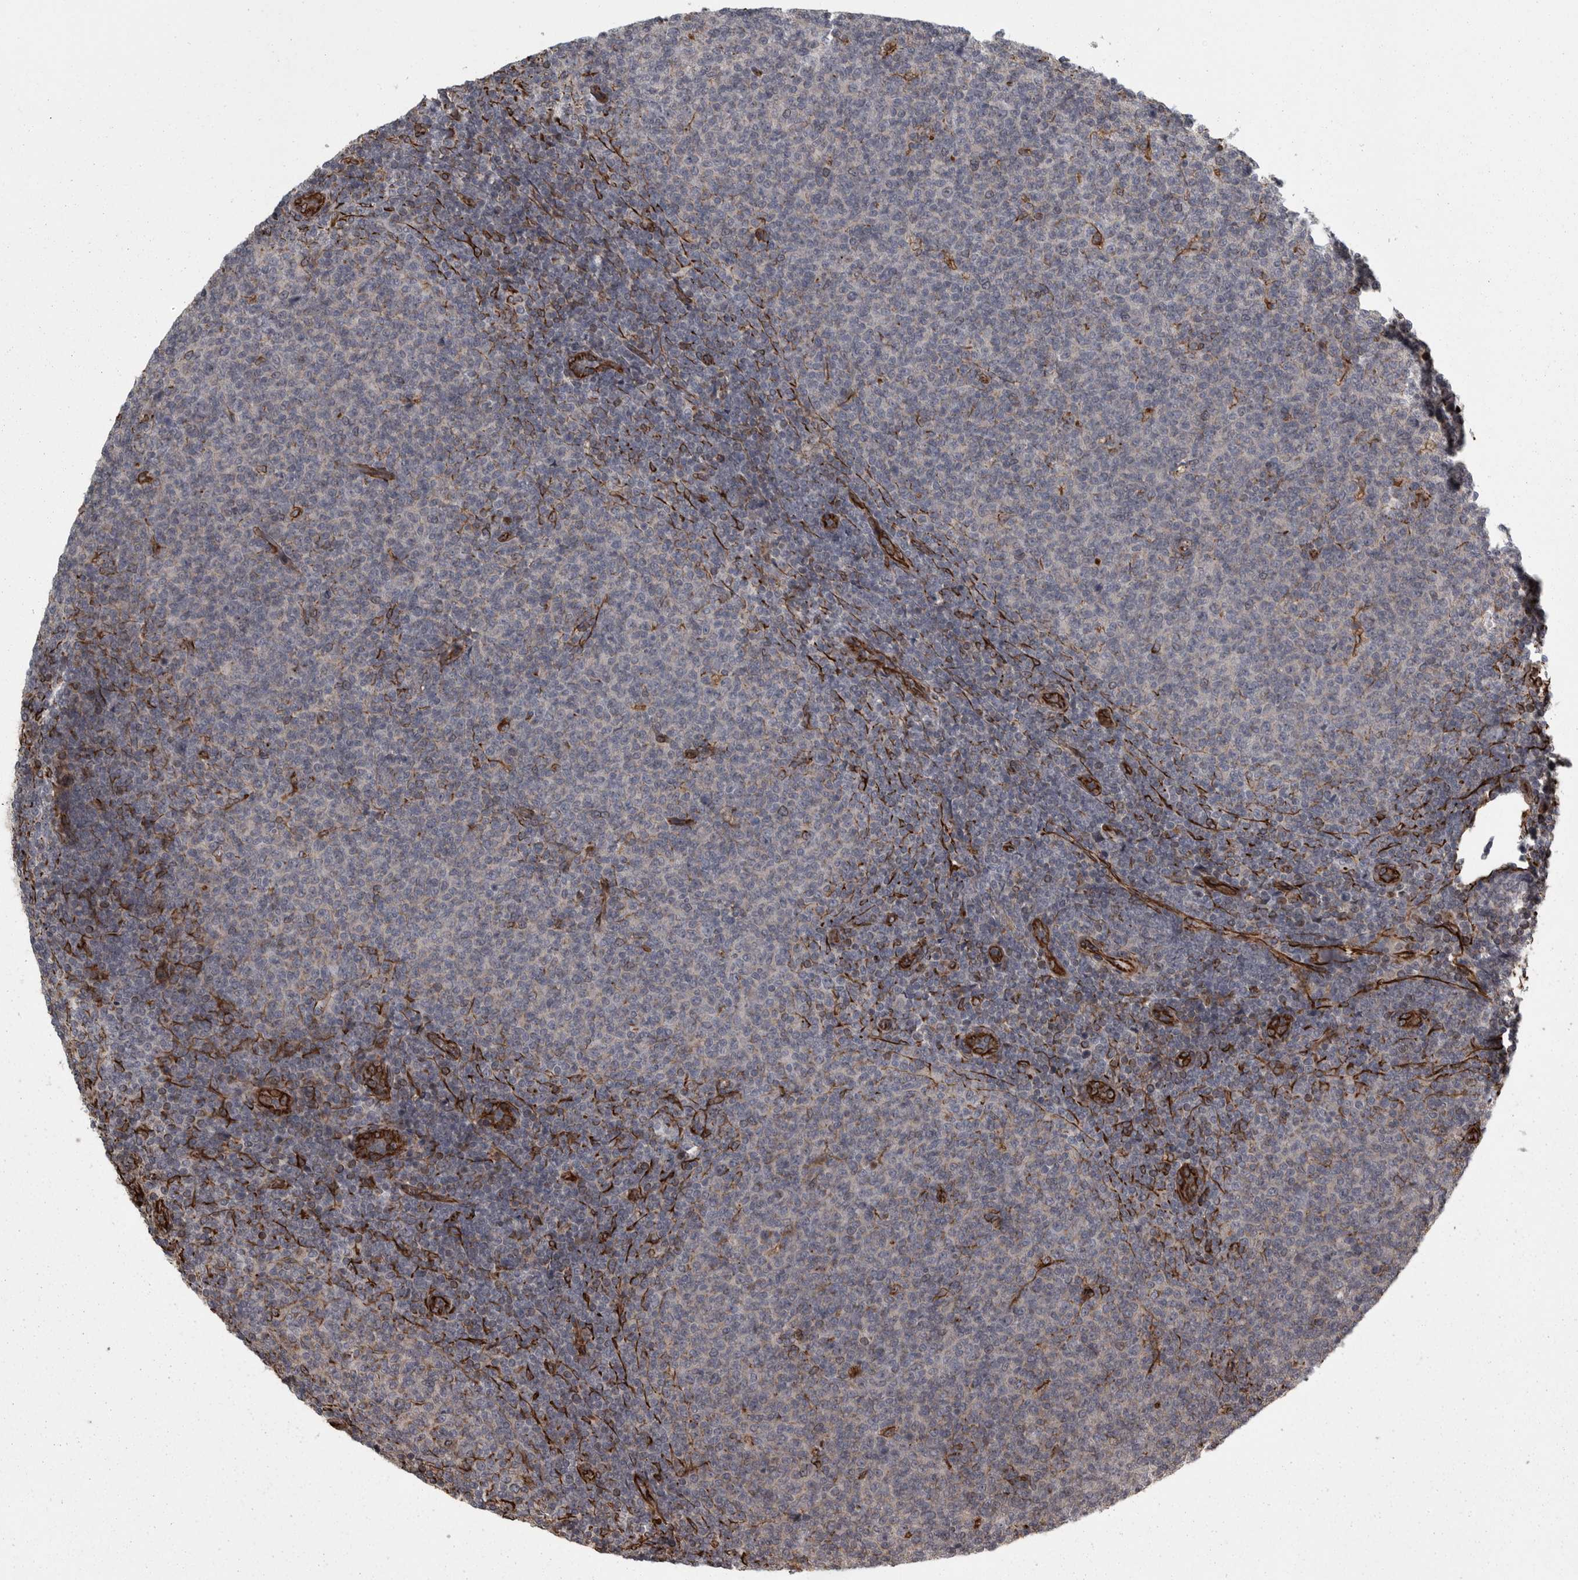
{"staining": {"intensity": "negative", "quantity": "none", "location": "none"}, "tissue": "lymphoma", "cell_type": "Tumor cells", "image_type": "cancer", "snomed": [{"axis": "morphology", "description": "Malignant lymphoma, non-Hodgkin's type, Low grade"}, {"axis": "topography", "description": "Lymph node"}], "caption": "High power microscopy image of an immunohistochemistry photomicrograph of low-grade malignant lymphoma, non-Hodgkin's type, revealing no significant staining in tumor cells. The staining was performed using DAB (3,3'-diaminobenzidine) to visualize the protein expression in brown, while the nuclei were stained in blue with hematoxylin (Magnification: 20x).", "gene": "FAAP100", "patient": {"sex": "male", "age": 66}}